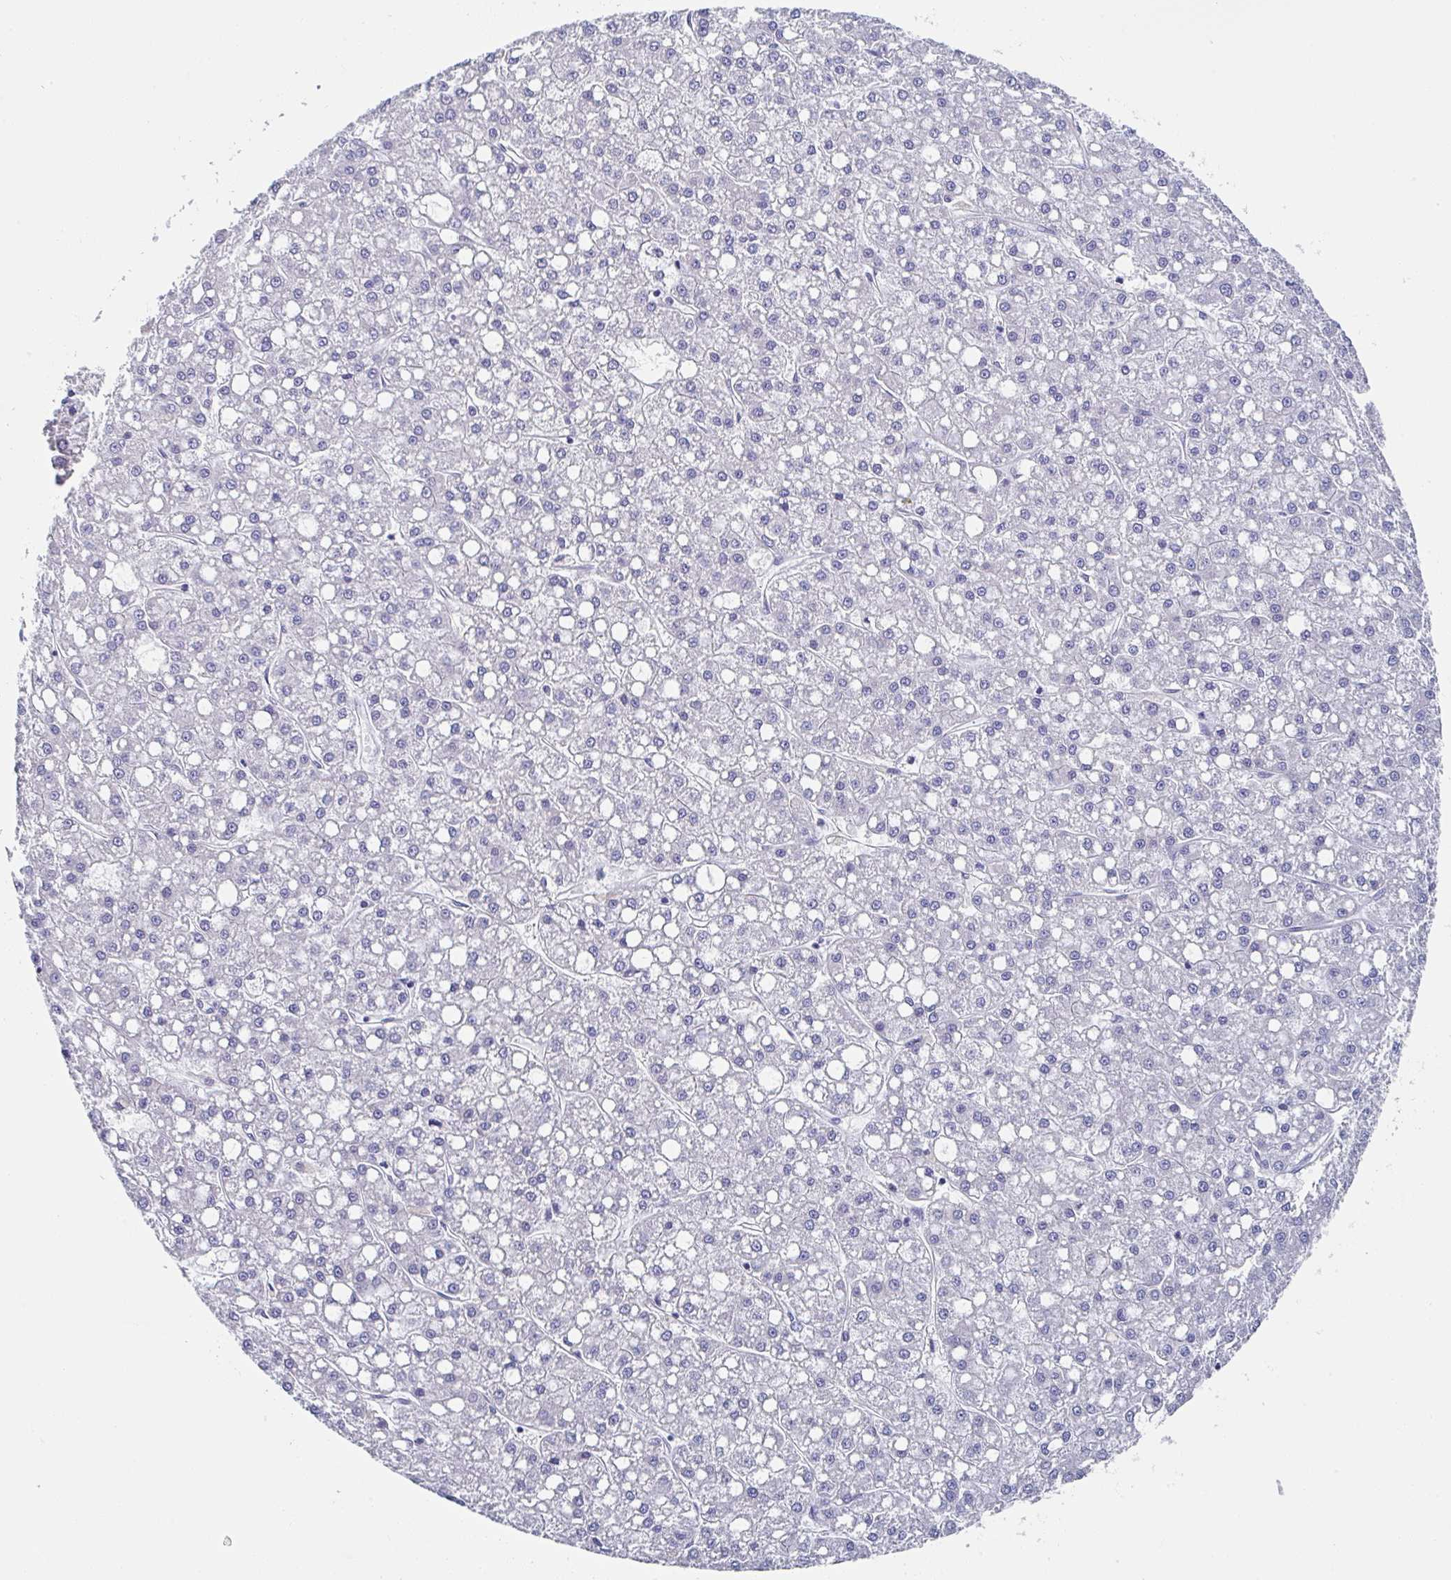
{"staining": {"intensity": "negative", "quantity": "none", "location": "none"}, "tissue": "liver cancer", "cell_type": "Tumor cells", "image_type": "cancer", "snomed": [{"axis": "morphology", "description": "Carcinoma, Hepatocellular, NOS"}, {"axis": "topography", "description": "Liver"}], "caption": "An immunohistochemistry image of liver cancer is shown. There is no staining in tumor cells of liver cancer.", "gene": "TNFRSF8", "patient": {"sex": "male", "age": 67}}